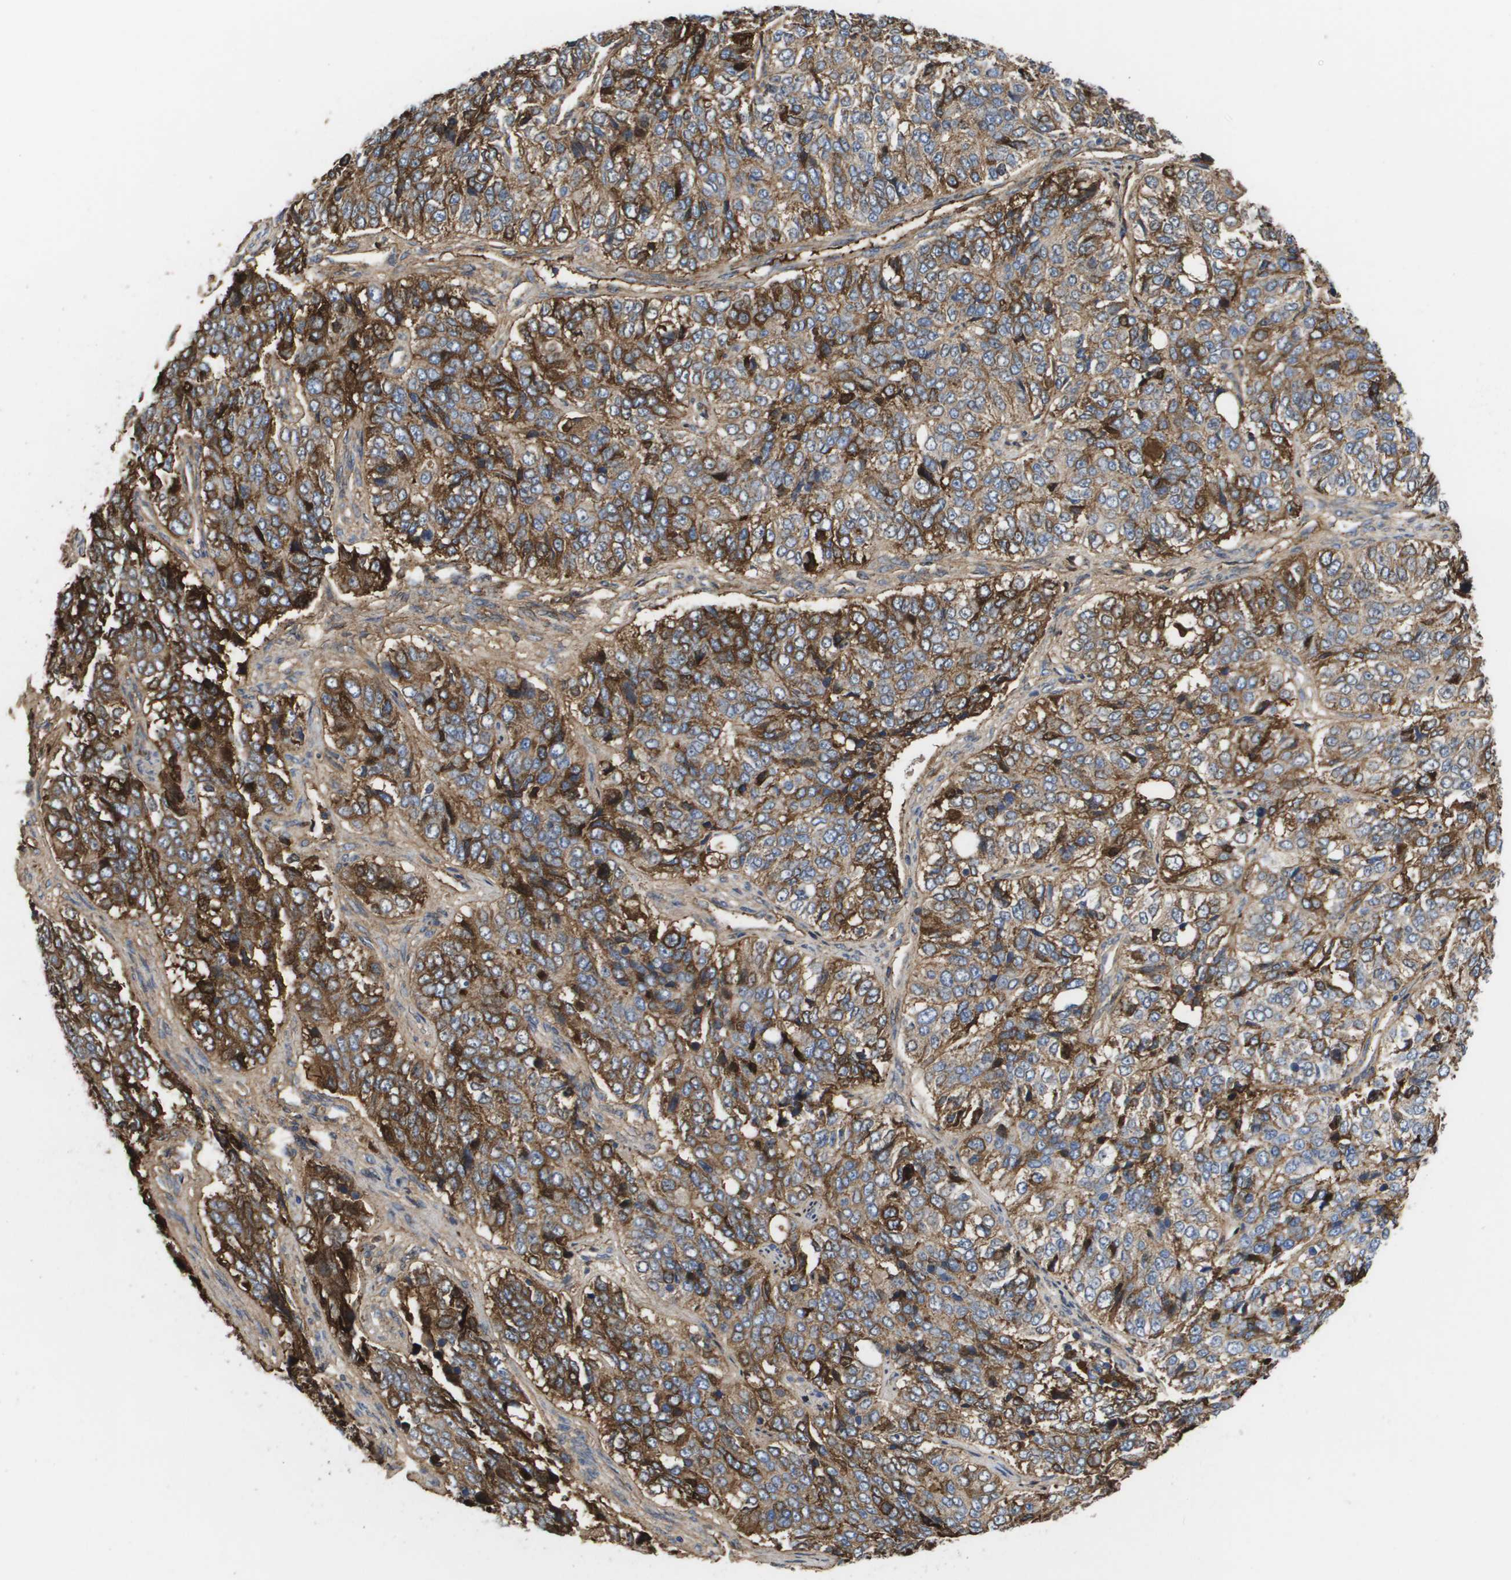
{"staining": {"intensity": "strong", "quantity": ">75%", "location": "cytoplasmic/membranous"}, "tissue": "ovarian cancer", "cell_type": "Tumor cells", "image_type": "cancer", "snomed": [{"axis": "morphology", "description": "Carcinoma, endometroid"}, {"axis": "topography", "description": "Ovary"}], "caption": "Human ovarian endometroid carcinoma stained with a brown dye exhibits strong cytoplasmic/membranous positive expression in about >75% of tumor cells.", "gene": "SERPINC1", "patient": {"sex": "female", "age": 51}}